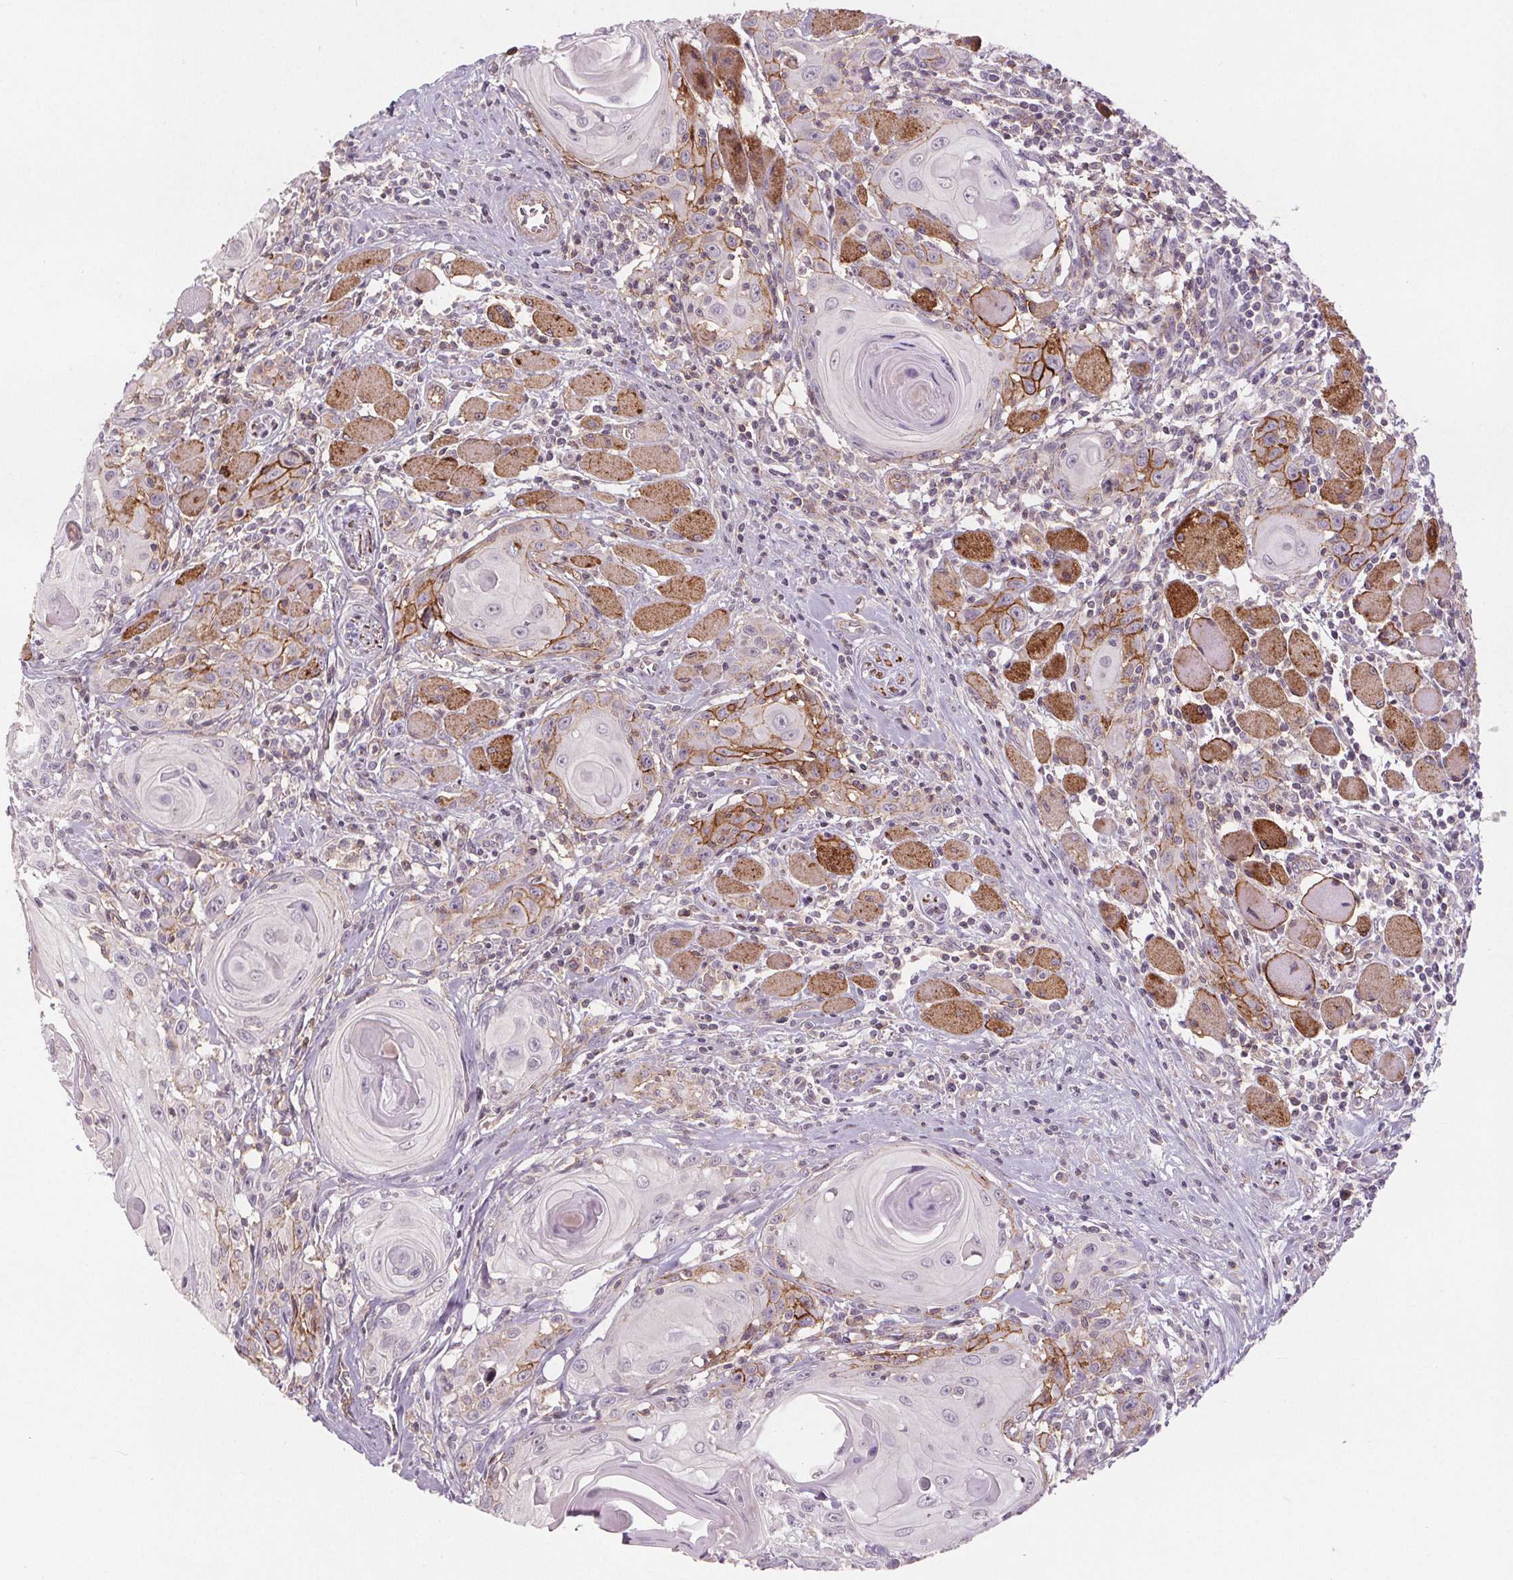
{"staining": {"intensity": "moderate", "quantity": "<25%", "location": "cytoplasmic/membranous"}, "tissue": "head and neck cancer", "cell_type": "Tumor cells", "image_type": "cancer", "snomed": [{"axis": "morphology", "description": "Squamous cell carcinoma, NOS"}, {"axis": "topography", "description": "Head-Neck"}], "caption": "Head and neck squamous cell carcinoma stained with DAB immunohistochemistry shows low levels of moderate cytoplasmic/membranous staining in approximately <25% of tumor cells. (IHC, brightfield microscopy, high magnification).", "gene": "ATP1A1", "patient": {"sex": "female", "age": 80}}